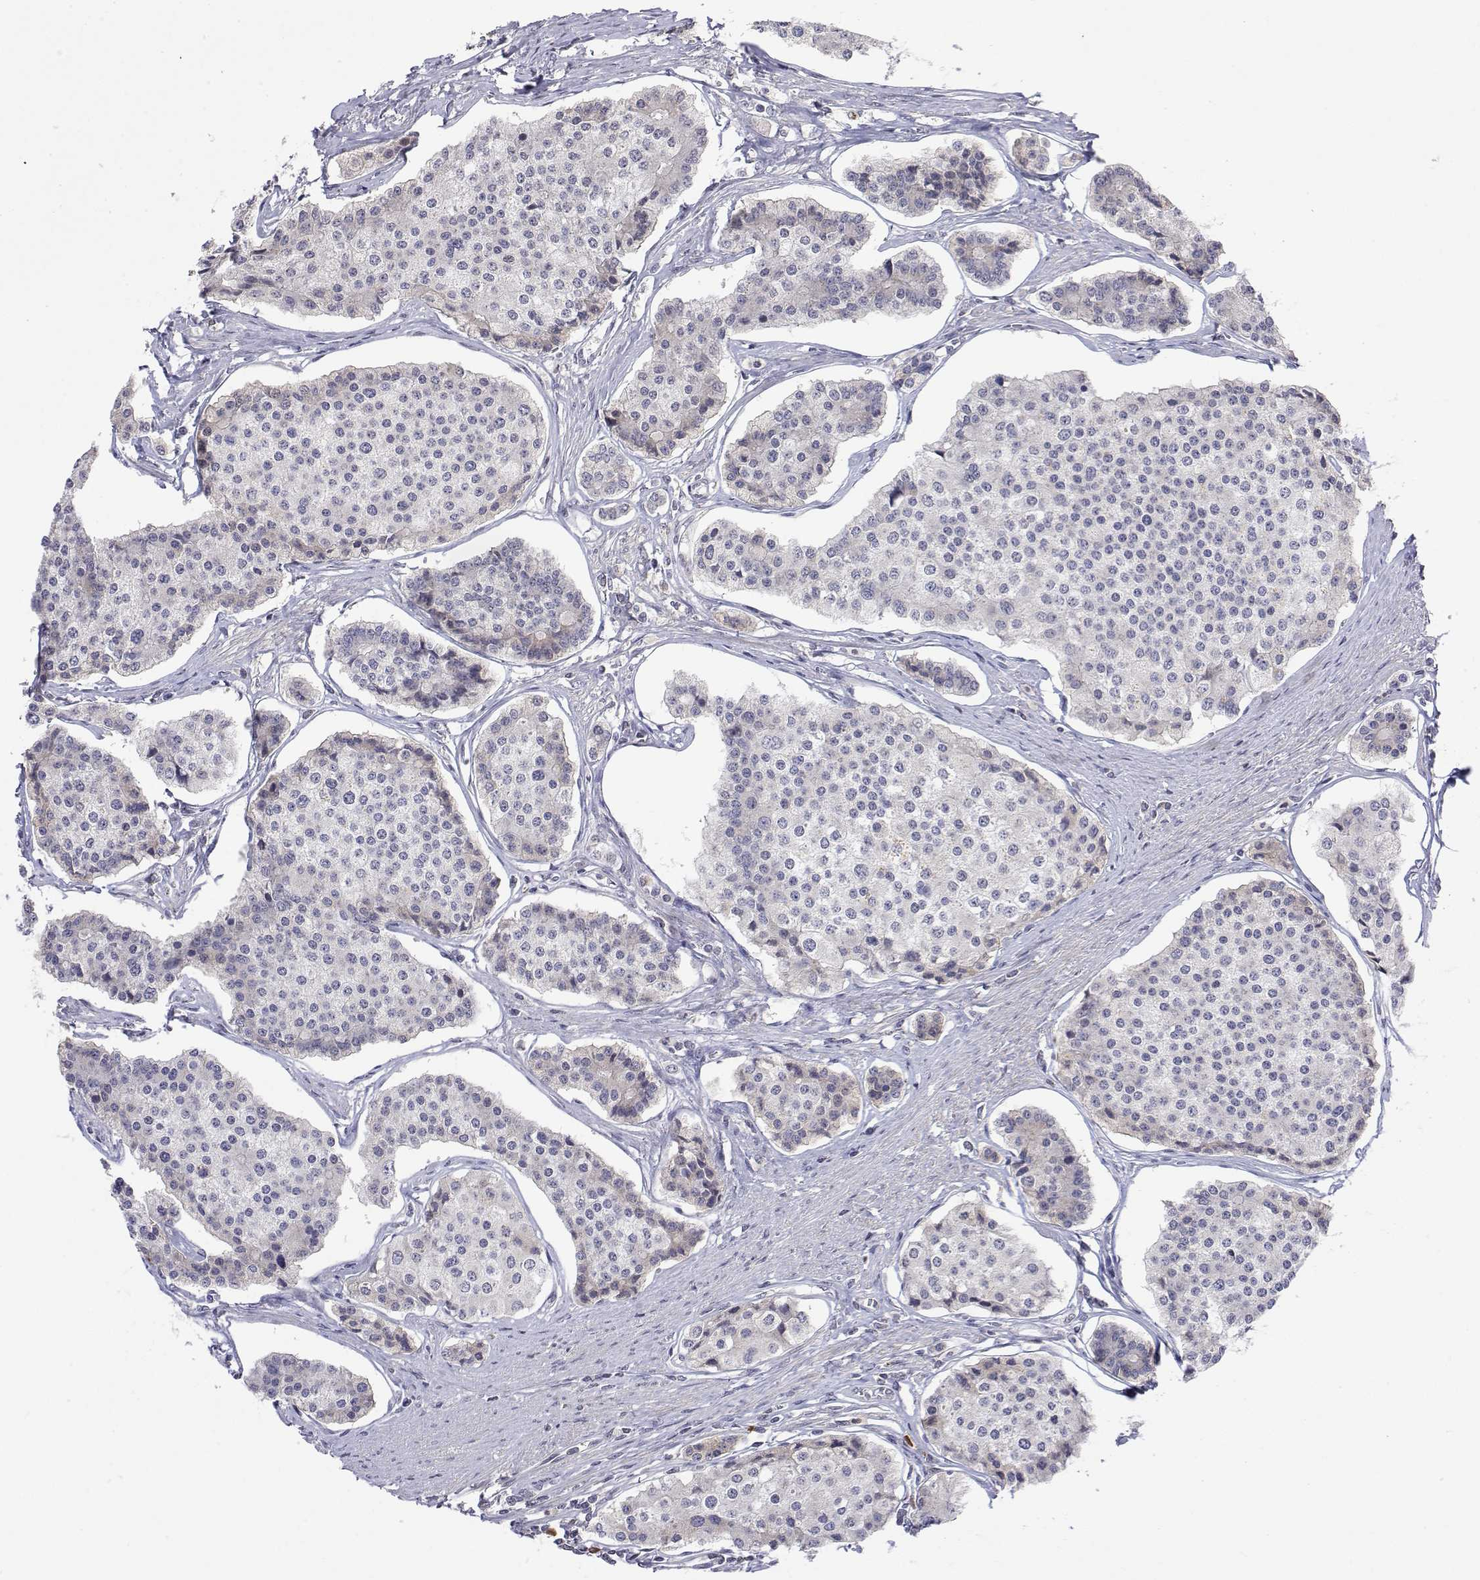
{"staining": {"intensity": "negative", "quantity": "none", "location": "none"}, "tissue": "carcinoid", "cell_type": "Tumor cells", "image_type": "cancer", "snomed": [{"axis": "morphology", "description": "Carcinoid, malignant, NOS"}, {"axis": "topography", "description": "Small intestine"}], "caption": "Tumor cells show no significant expression in carcinoid.", "gene": "IGFBP4", "patient": {"sex": "female", "age": 65}}